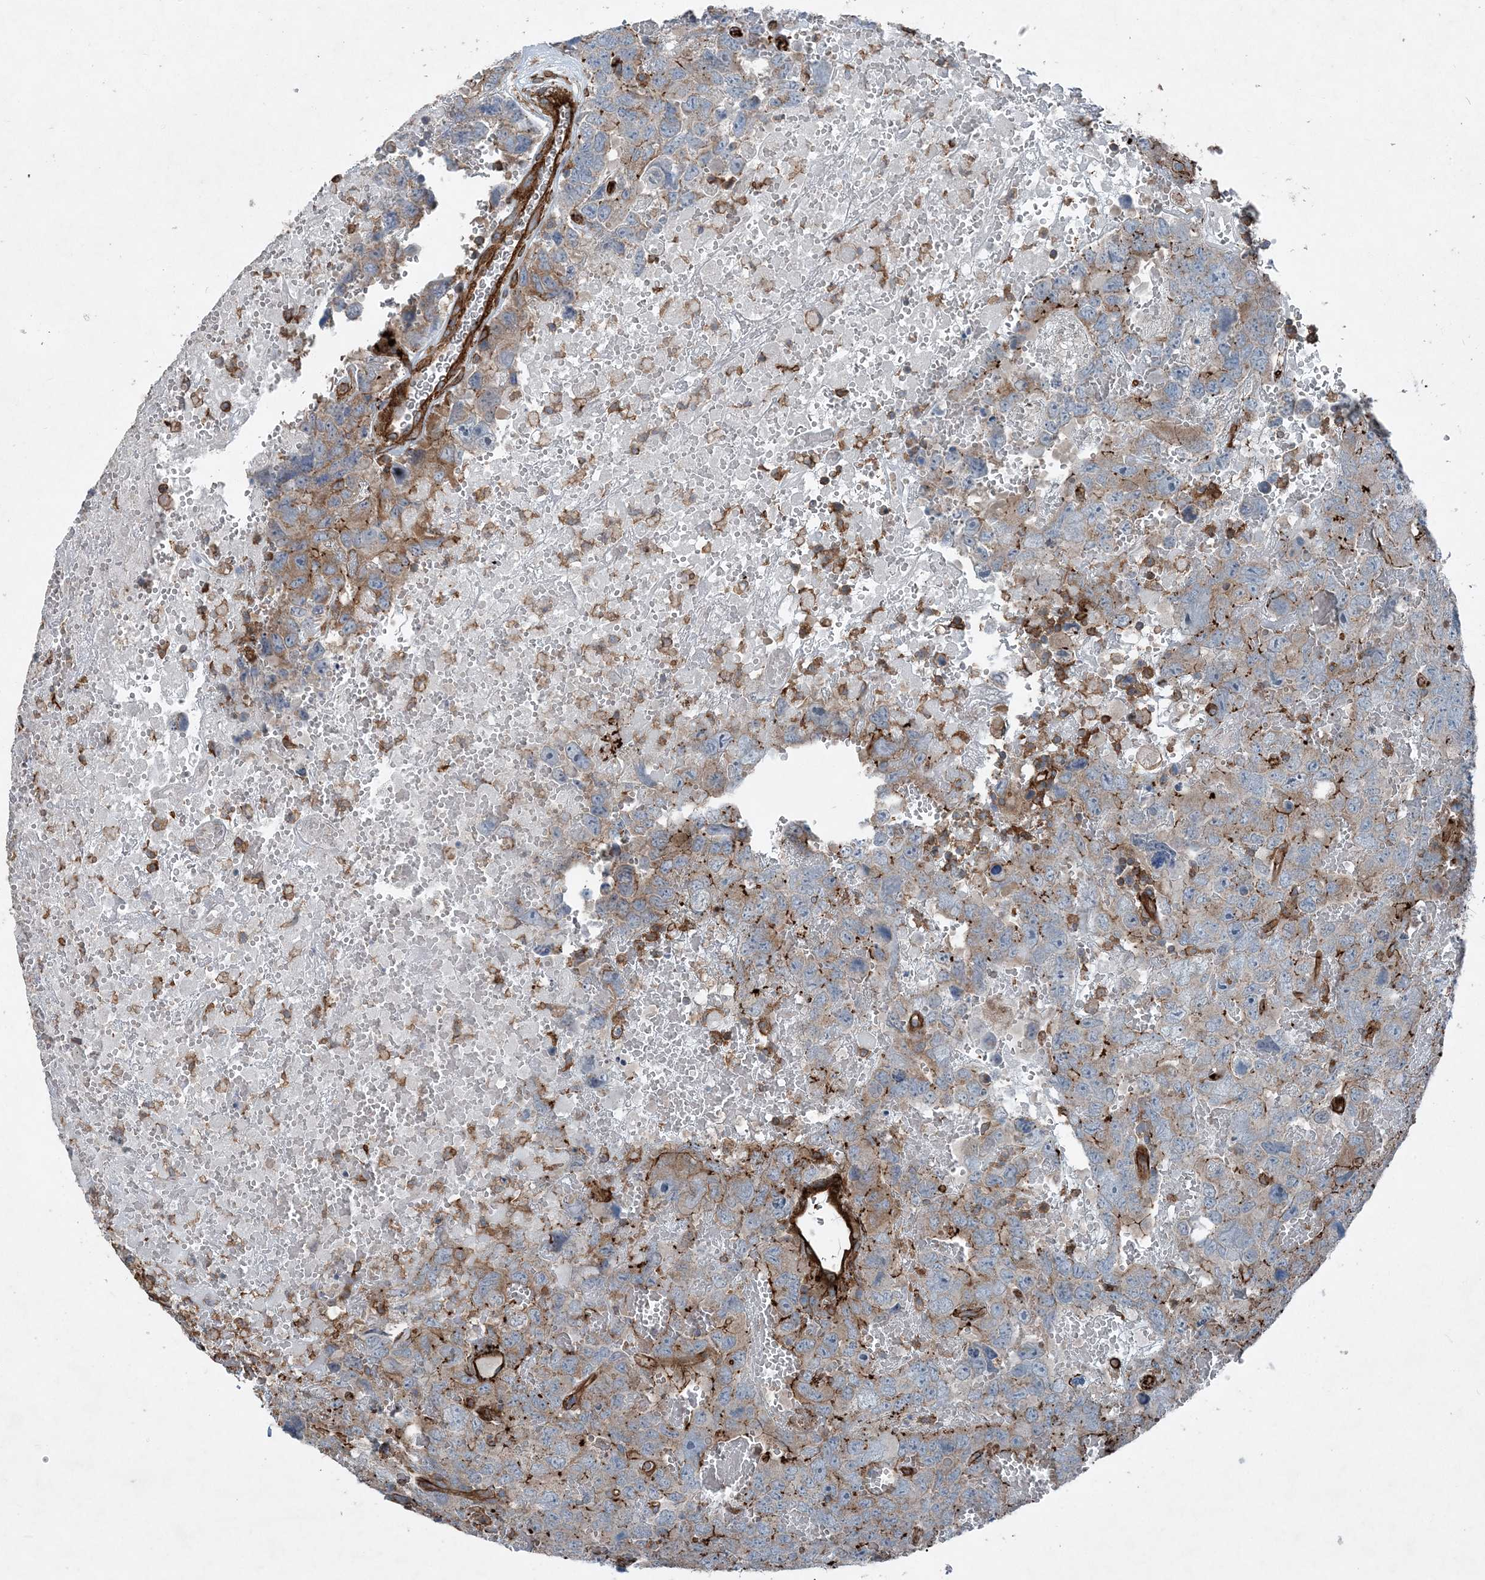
{"staining": {"intensity": "strong", "quantity": "<25%", "location": "cytoplasmic/membranous"}, "tissue": "testis cancer", "cell_type": "Tumor cells", "image_type": "cancer", "snomed": [{"axis": "morphology", "description": "Carcinoma, Embryonal, NOS"}, {"axis": "topography", "description": "Testis"}], "caption": "Testis cancer tissue displays strong cytoplasmic/membranous positivity in about <25% of tumor cells, visualized by immunohistochemistry.", "gene": "DGUOK", "patient": {"sex": "male", "age": 45}}